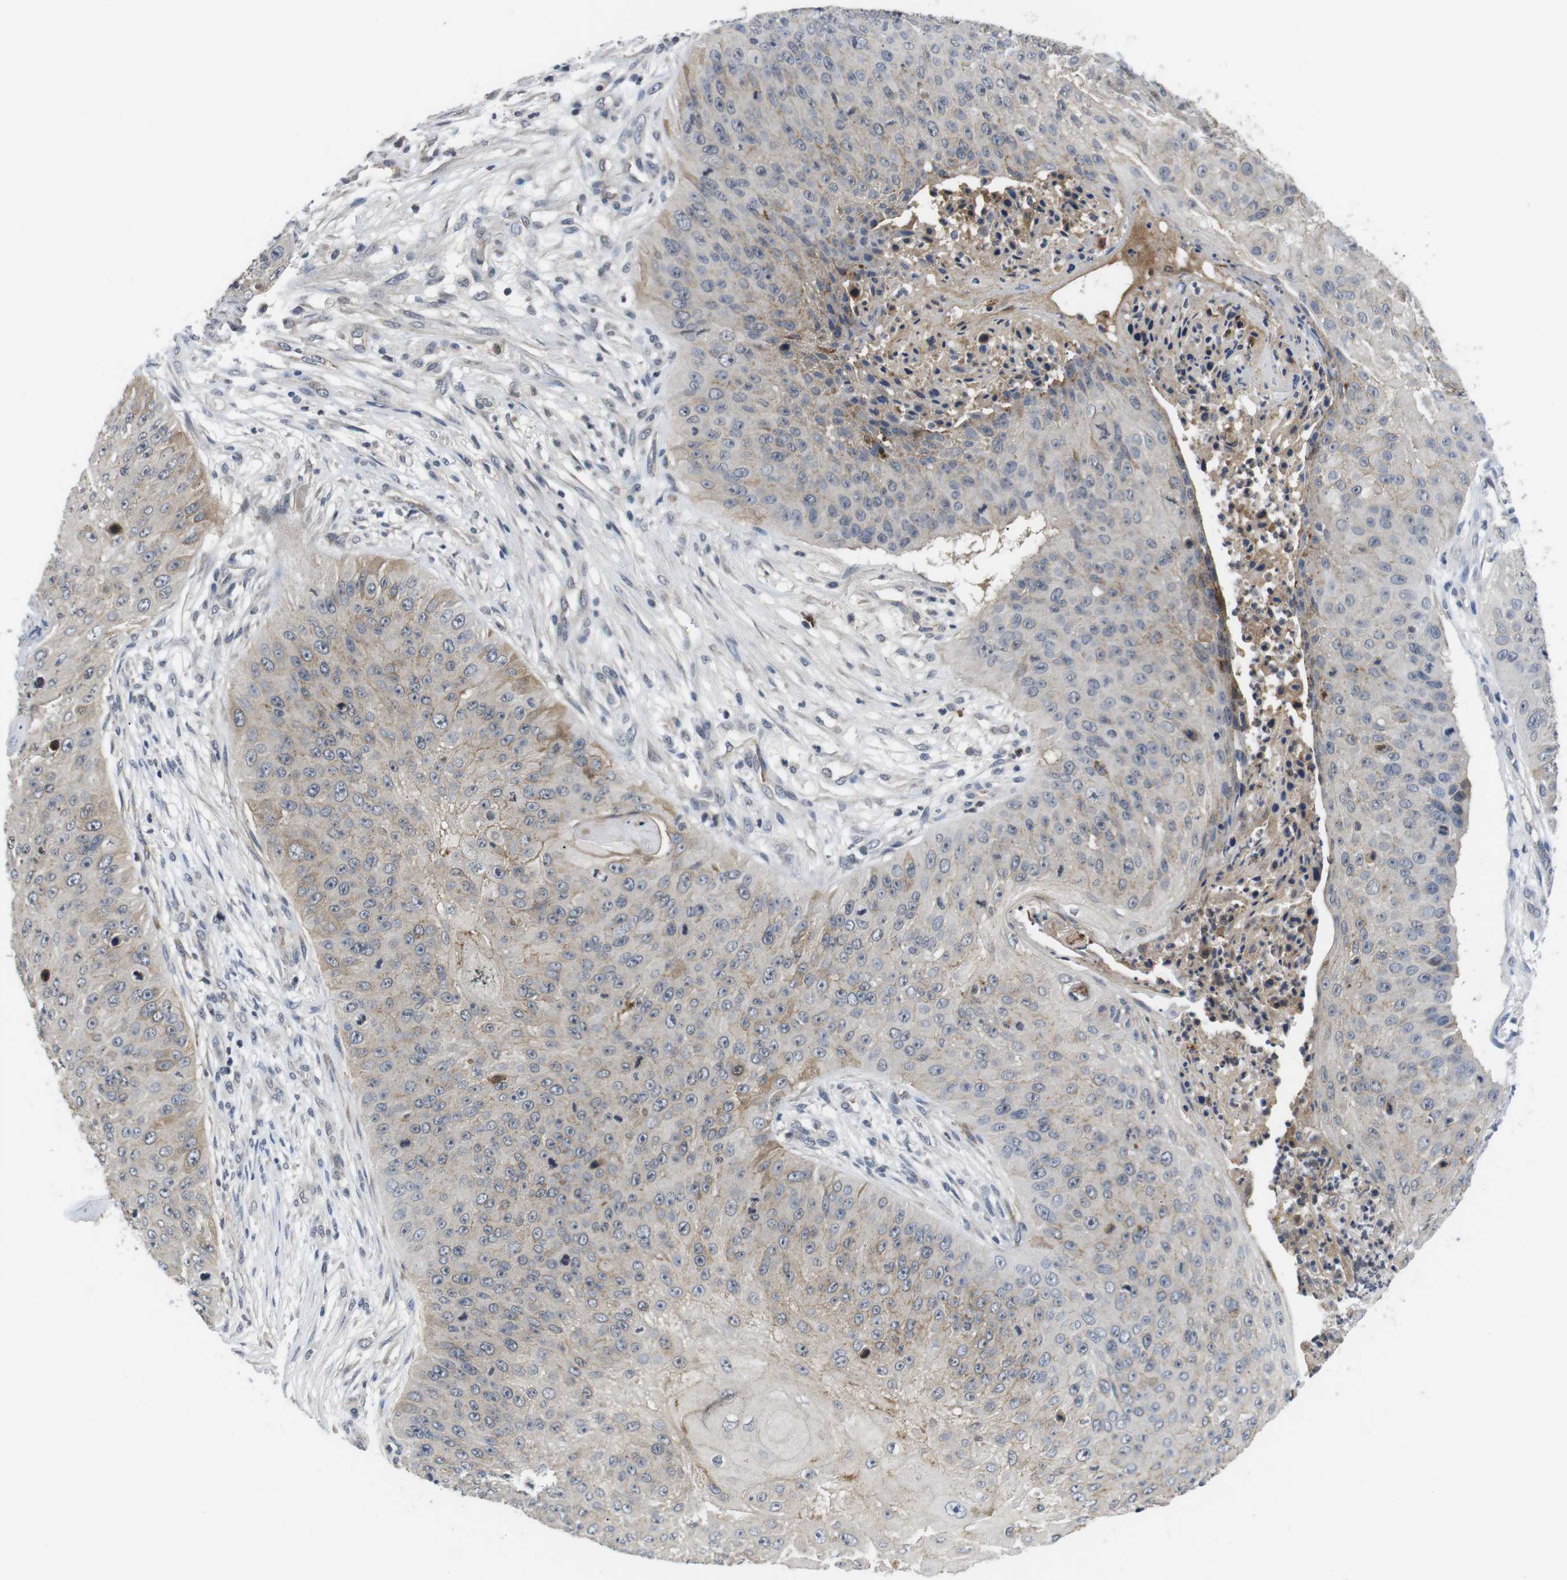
{"staining": {"intensity": "weak", "quantity": "25%-75%", "location": "cytoplasmic/membranous"}, "tissue": "skin cancer", "cell_type": "Tumor cells", "image_type": "cancer", "snomed": [{"axis": "morphology", "description": "Squamous cell carcinoma, NOS"}, {"axis": "topography", "description": "Skin"}], "caption": "DAB immunohistochemical staining of skin cancer (squamous cell carcinoma) reveals weak cytoplasmic/membranous protein positivity in approximately 25%-75% of tumor cells.", "gene": "NECTIN1", "patient": {"sex": "female", "age": 80}}